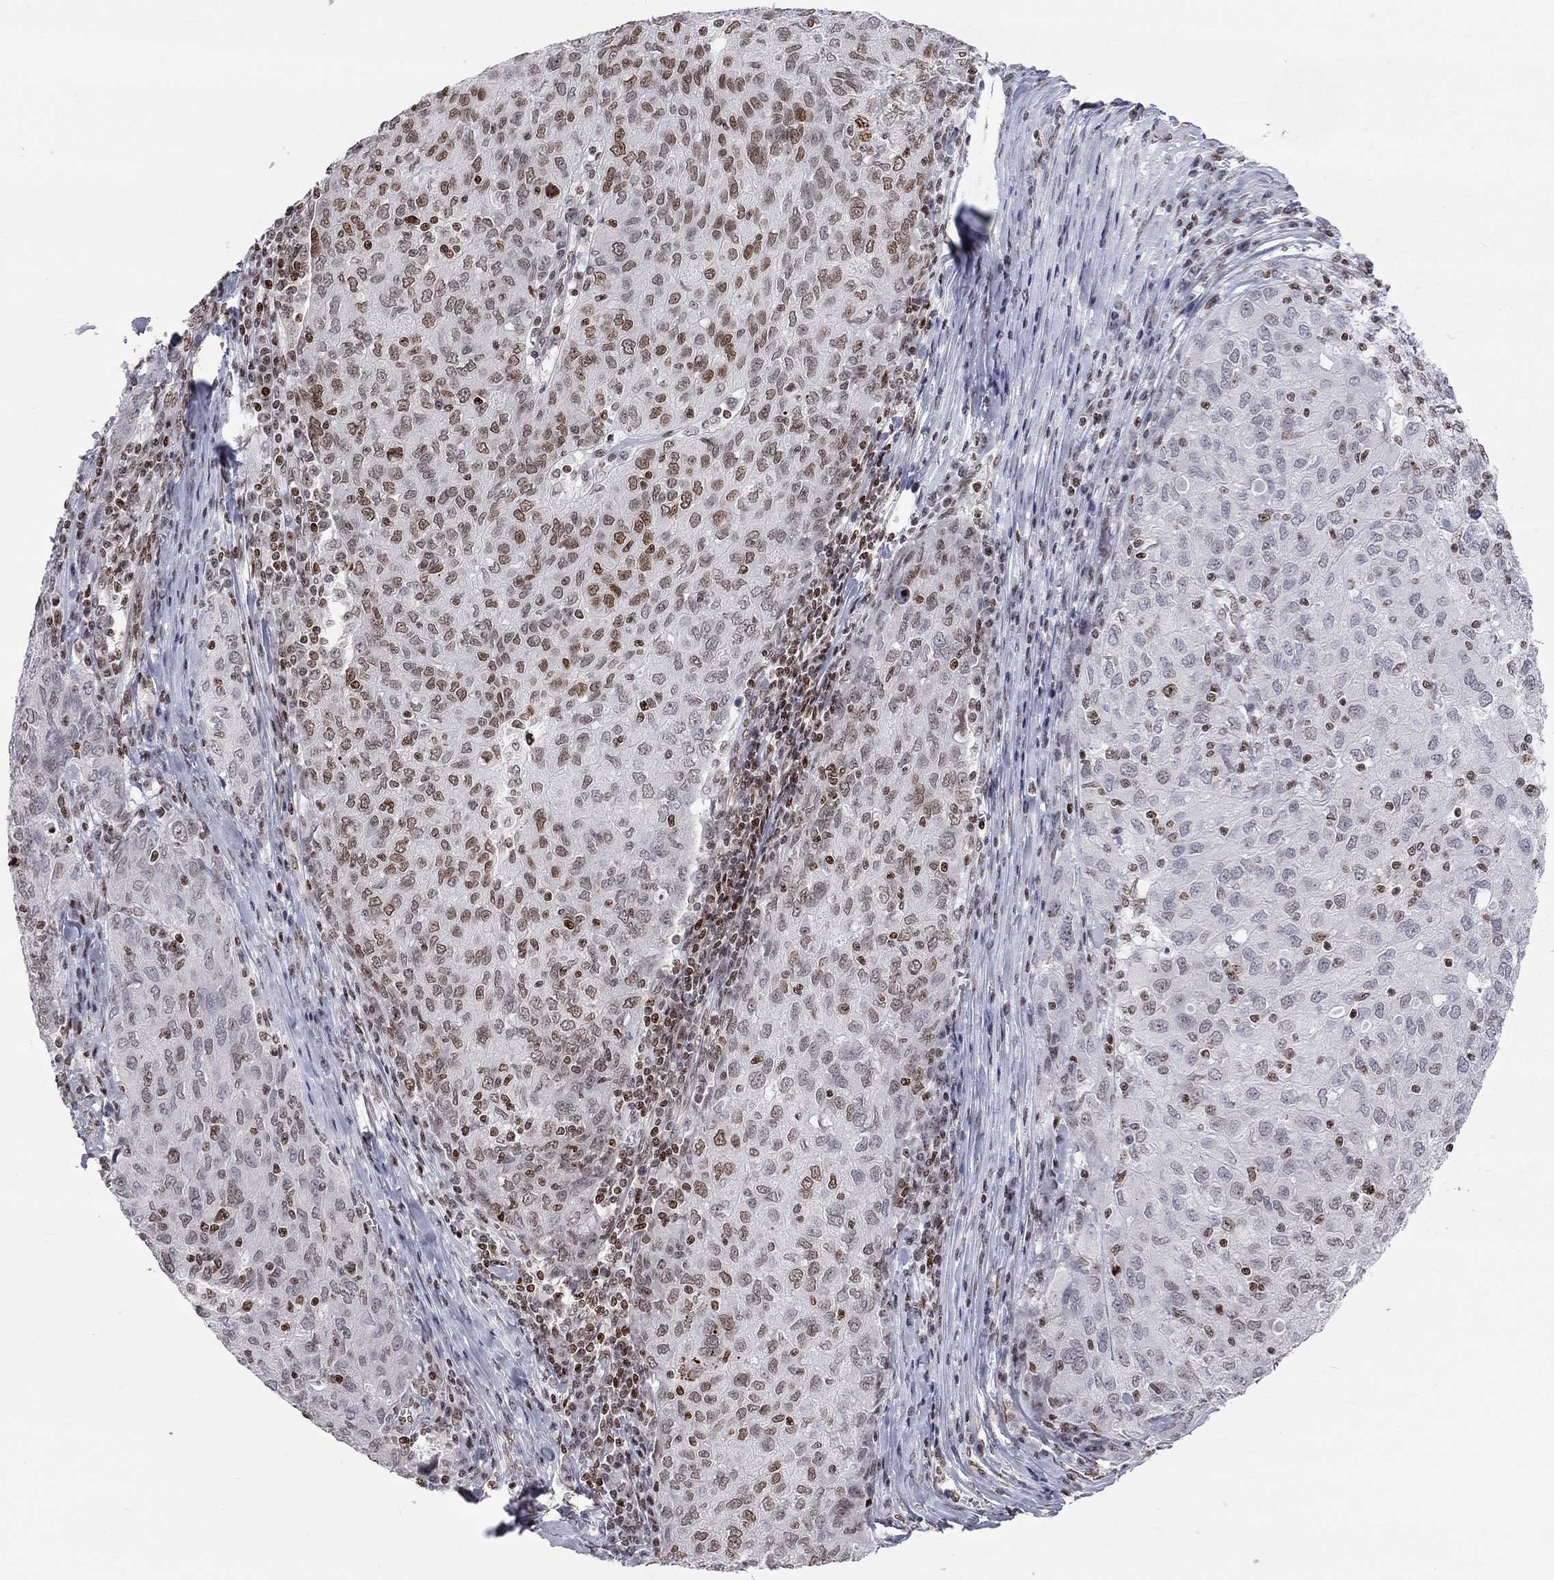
{"staining": {"intensity": "moderate", "quantity": "<25%", "location": "nuclear"}, "tissue": "ovarian cancer", "cell_type": "Tumor cells", "image_type": "cancer", "snomed": [{"axis": "morphology", "description": "Carcinoma, endometroid"}, {"axis": "topography", "description": "Ovary"}], "caption": "The photomicrograph exhibits a brown stain indicating the presence of a protein in the nuclear of tumor cells in ovarian cancer.", "gene": "H2AX", "patient": {"sex": "female", "age": 50}}